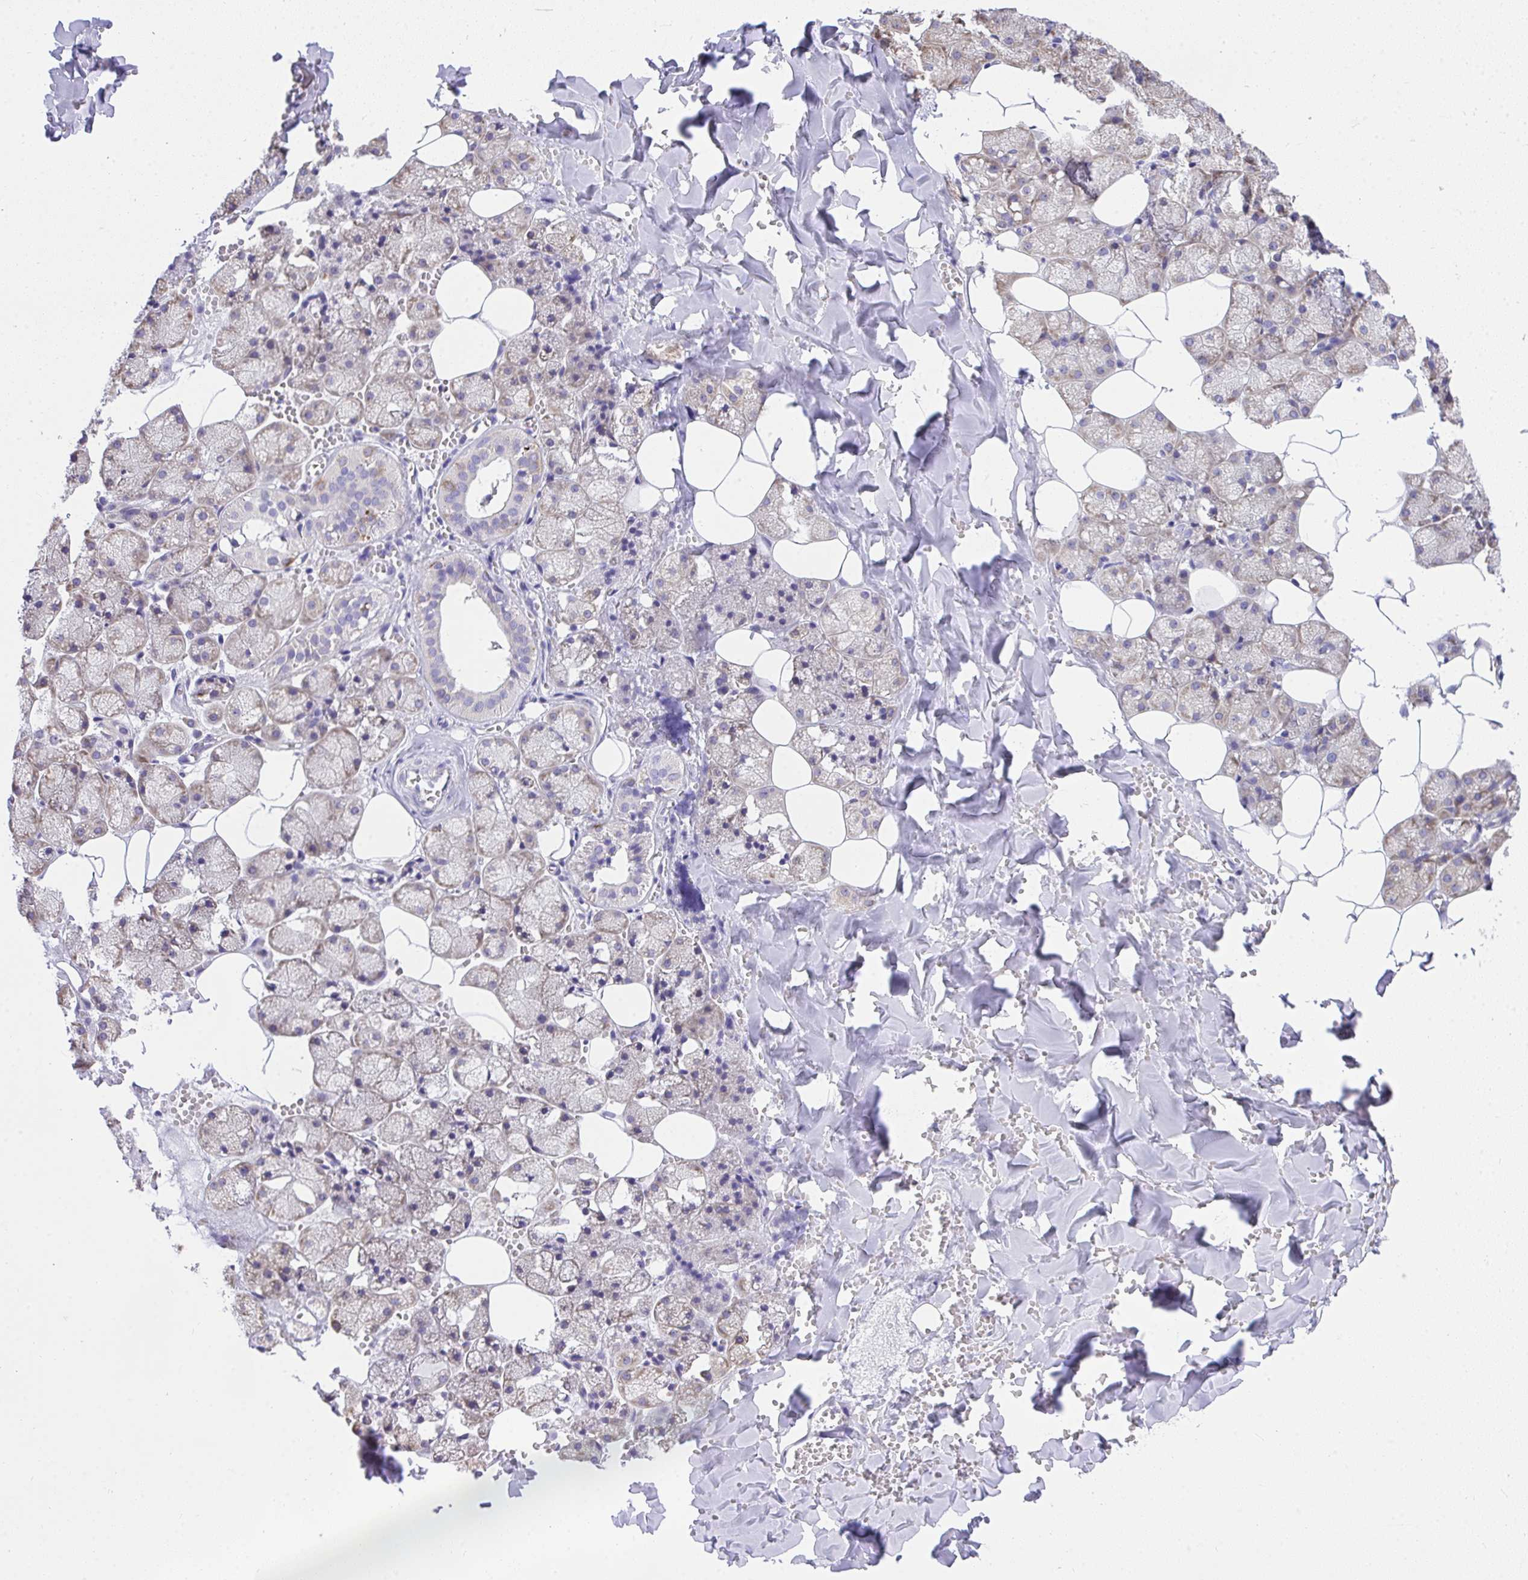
{"staining": {"intensity": "moderate", "quantity": "<25%", "location": "cytoplasmic/membranous"}, "tissue": "salivary gland", "cell_type": "Glandular cells", "image_type": "normal", "snomed": [{"axis": "morphology", "description": "Normal tissue, NOS"}, {"axis": "topography", "description": "Salivary gland"}, {"axis": "topography", "description": "Peripheral nerve tissue"}], "caption": "Protein expression analysis of unremarkable human salivary gland reveals moderate cytoplasmic/membranous positivity in about <25% of glandular cells.", "gene": "ADRA2C", "patient": {"sex": "male", "age": 38}}